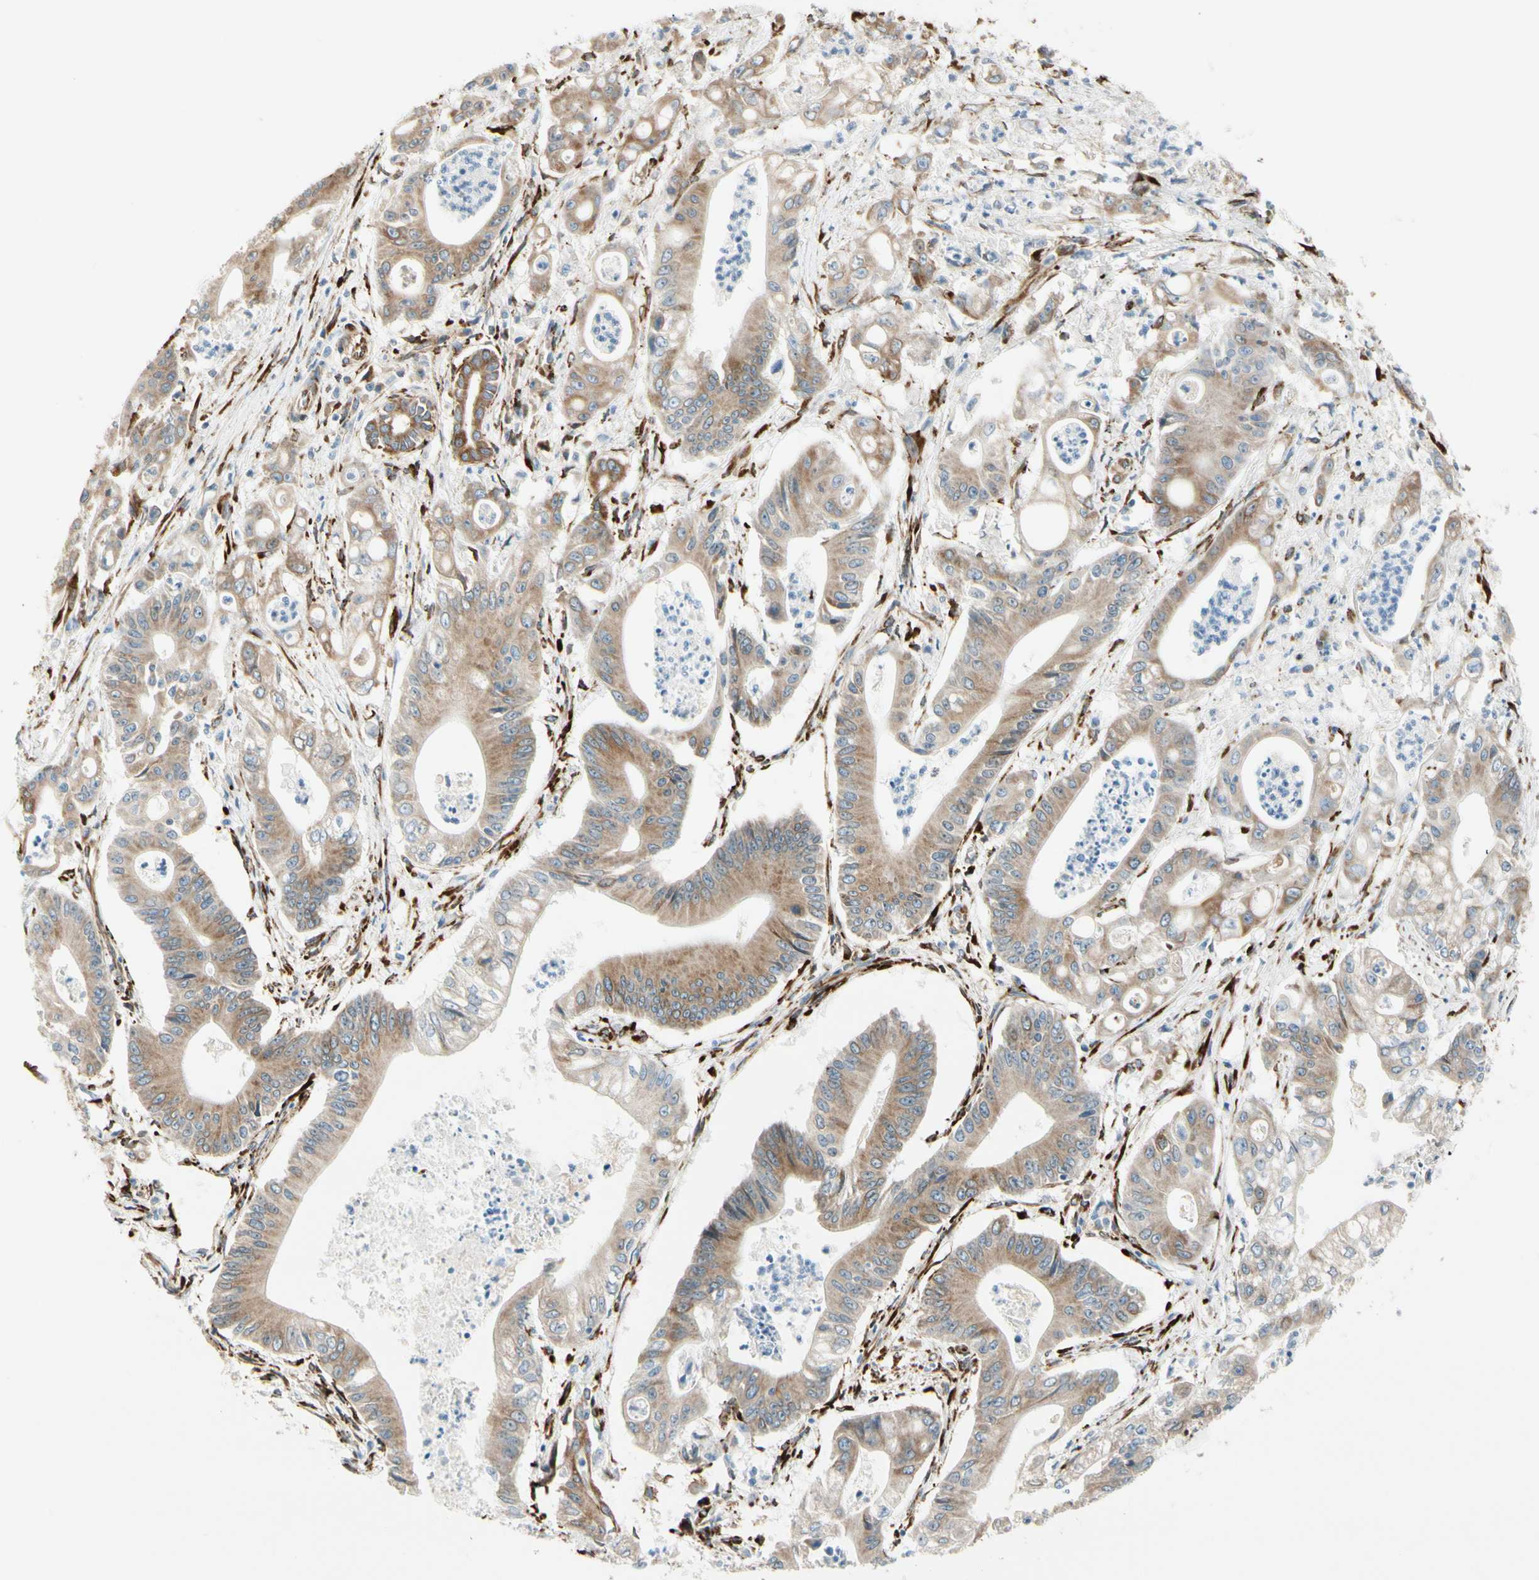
{"staining": {"intensity": "moderate", "quantity": ">75%", "location": "cytoplasmic/membranous"}, "tissue": "pancreatic cancer", "cell_type": "Tumor cells", "image_type": "cancer", "snomed": [{"axis": "morphology", "description": "Normal tissue, NOS"}, {"axis": "topography", "description": "Lymph node"}], "caption": "High-power microscopy captured an immunohistochemistry (IHC) photomicrograph of pancreatic cancer, revealing moderate cytoplasmic/membranous positivity in about >75% of tumor cells. (Brightfield microscopy of DAB IHC at high magnification).", "gene": "FKBP7", "patient": {"sex": "male", "age": 62}}